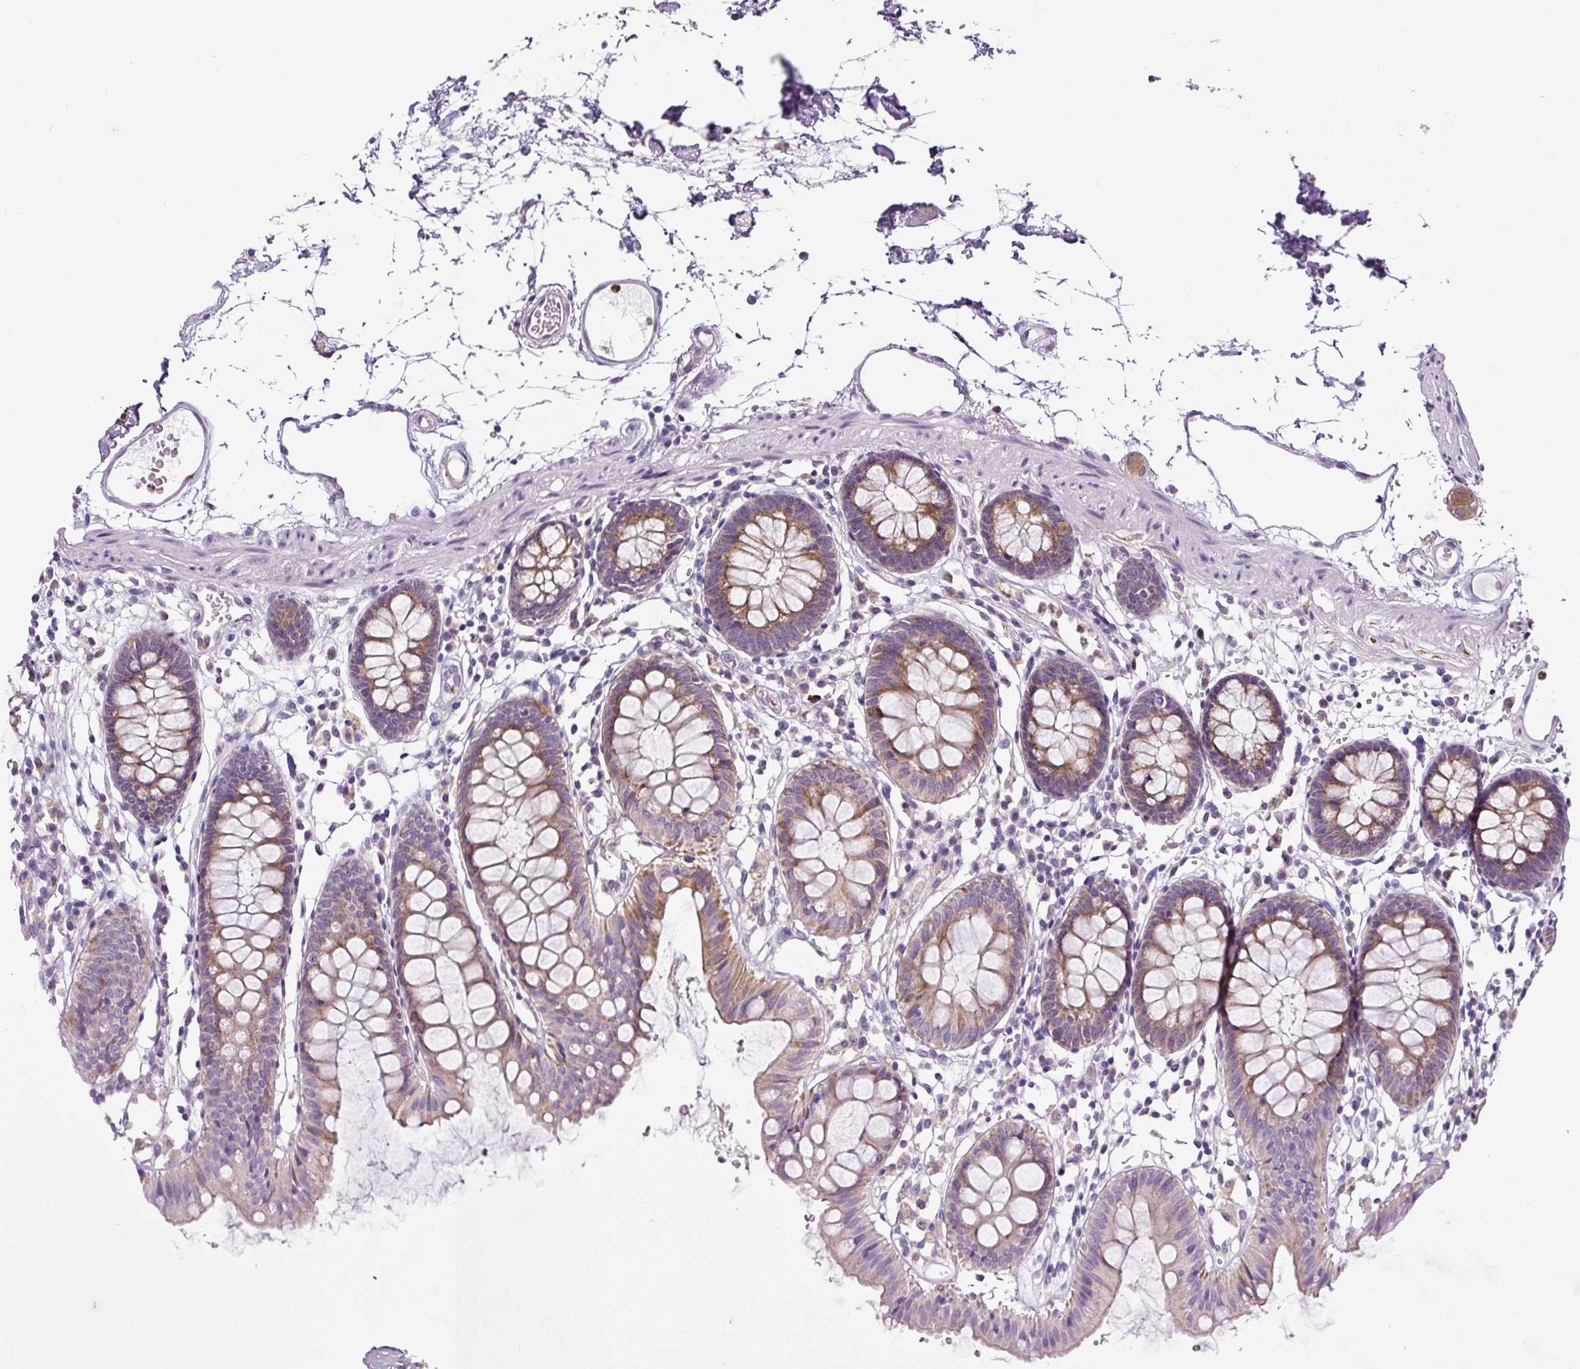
{"staining": {"intensity": "moderate", "quantity": "<25%", "location": "cytoplasmic/membranous"}, "tissue": "colon", "cell_type": "Endothelial cells", "image_type": "normal", "snomed": [{"axis": "morphology", "description": "Normal tissue, NOS"}, {"axis": "topography", "description": "Colon"}], "caption": "Immunohistochemical staining of normal colon displays moderate cytoplasmic/membranous protein expression in approximately <25% of endothelial cells. Nuclei are stained in blue.", "gene": "HPS4", "patient": {"sex": "female", "age": 84}}